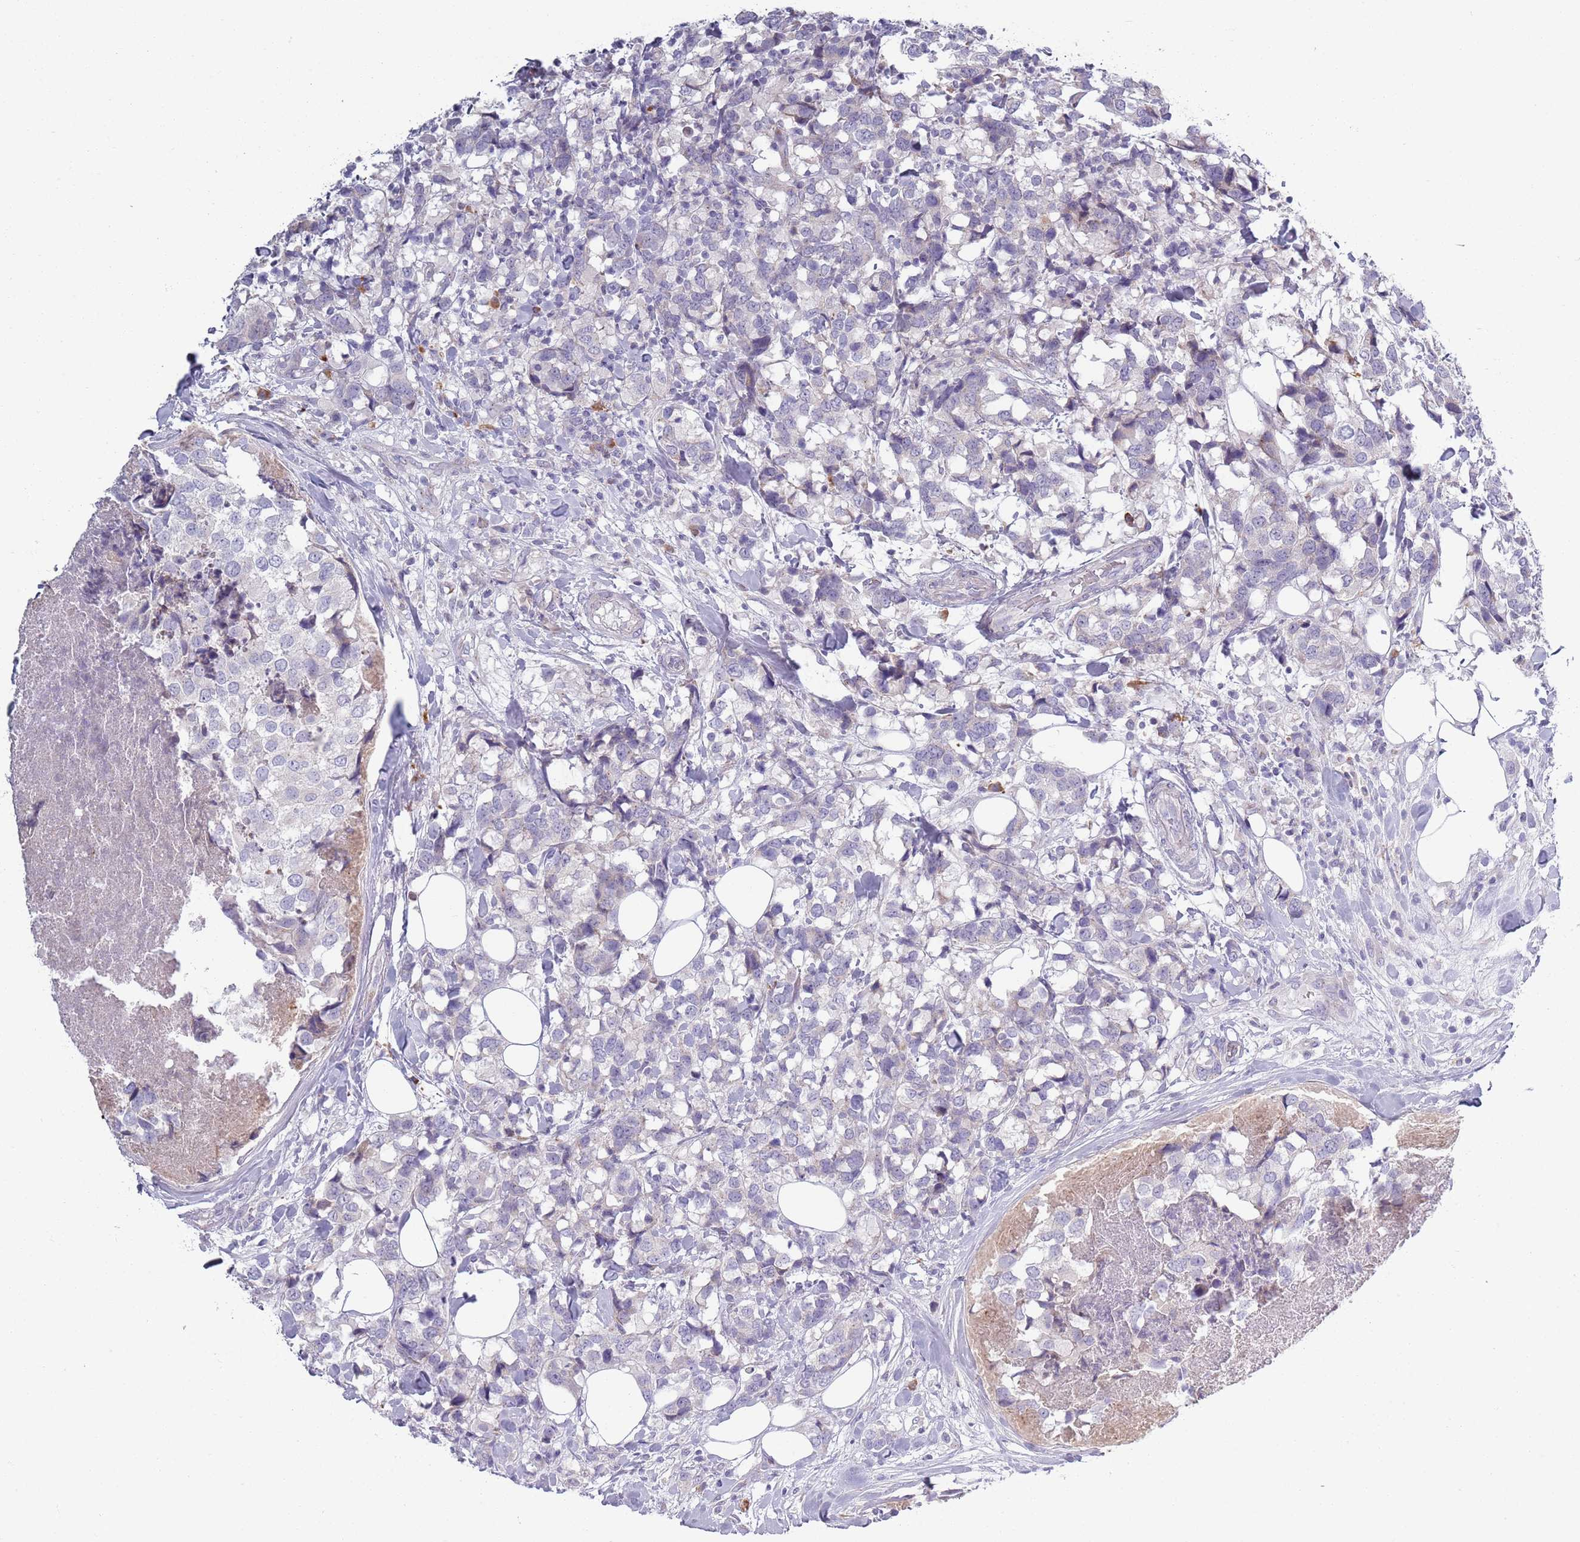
{"staining": {"intensity": "negative", "quantity": "none", "location": "none"}, "tissue": "breast cancer", "cell_type": "Tumor cells", "image_type": "cancer", "snomed": [{"axis": "morphology", "description": "Lobular carcinoma"}, {"axis": "topography", "description": "Breast"}], "caption": "A histopathology image of human breast lobular carcinoma is negative for staining in tumor cells.", "gene": "LTB", "patient": {"sex": "female", "age": 59}}